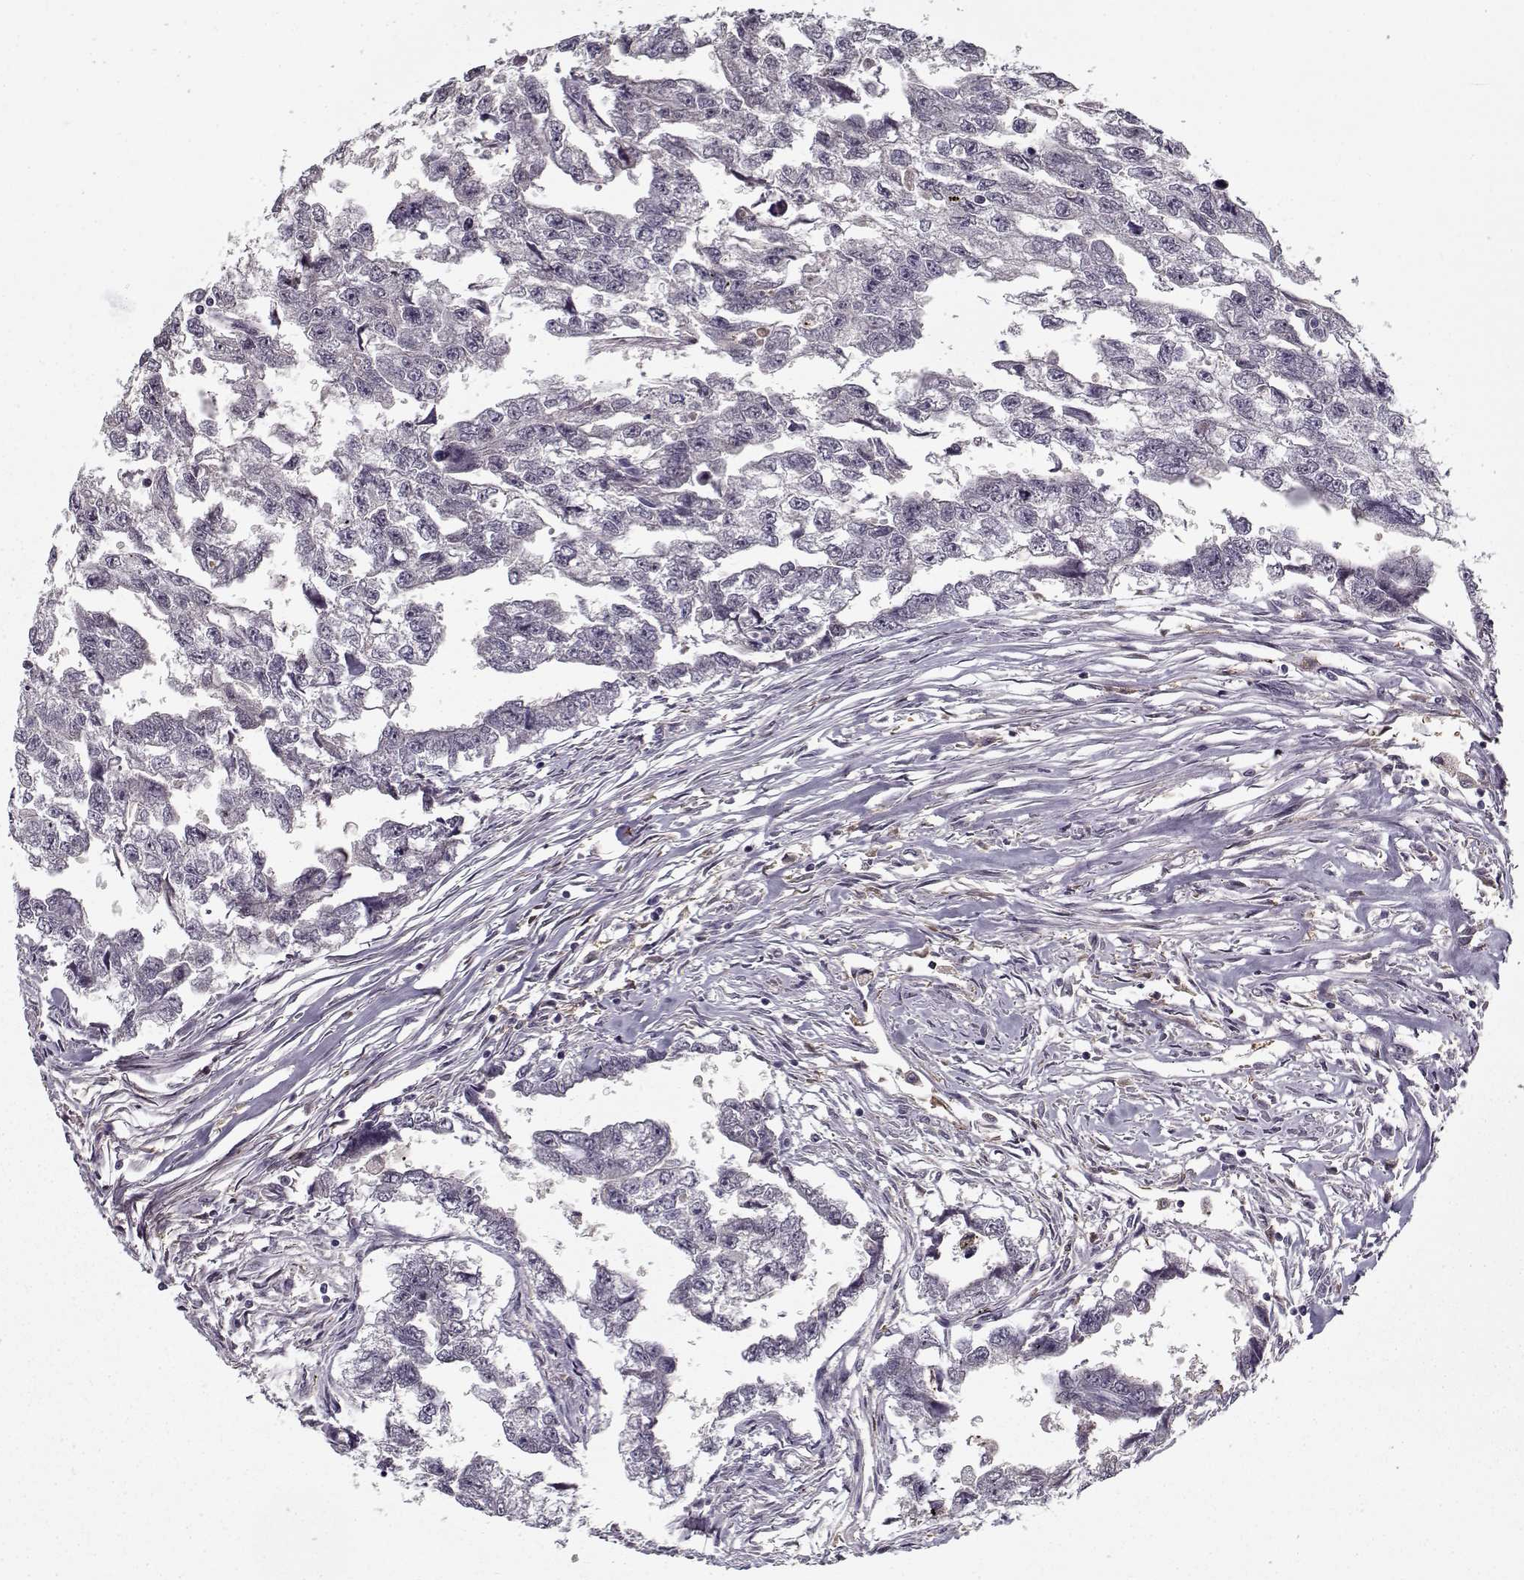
{"staining": {"intensity": "negative", "quantity": "none", "location": "none"}, "tissue": "testis cancer", "cell_type": "Tumor cells", "image_type": "cancer", "snomed": [{"axis": "morphology", "description": "Carcinoma, Embryonal, NOS"}, {"axis": "morphology", "description": "Teratoma, malignant, NOS"}, {"axis": "topography", "description": "Testis"}], "caption": "Immunohistochemical staining of testis cancer (malignant teratoma) reveals no significant expression in tumor cells.", "gene": "AFM", "patient": {"sex": "male", "age": 44}}